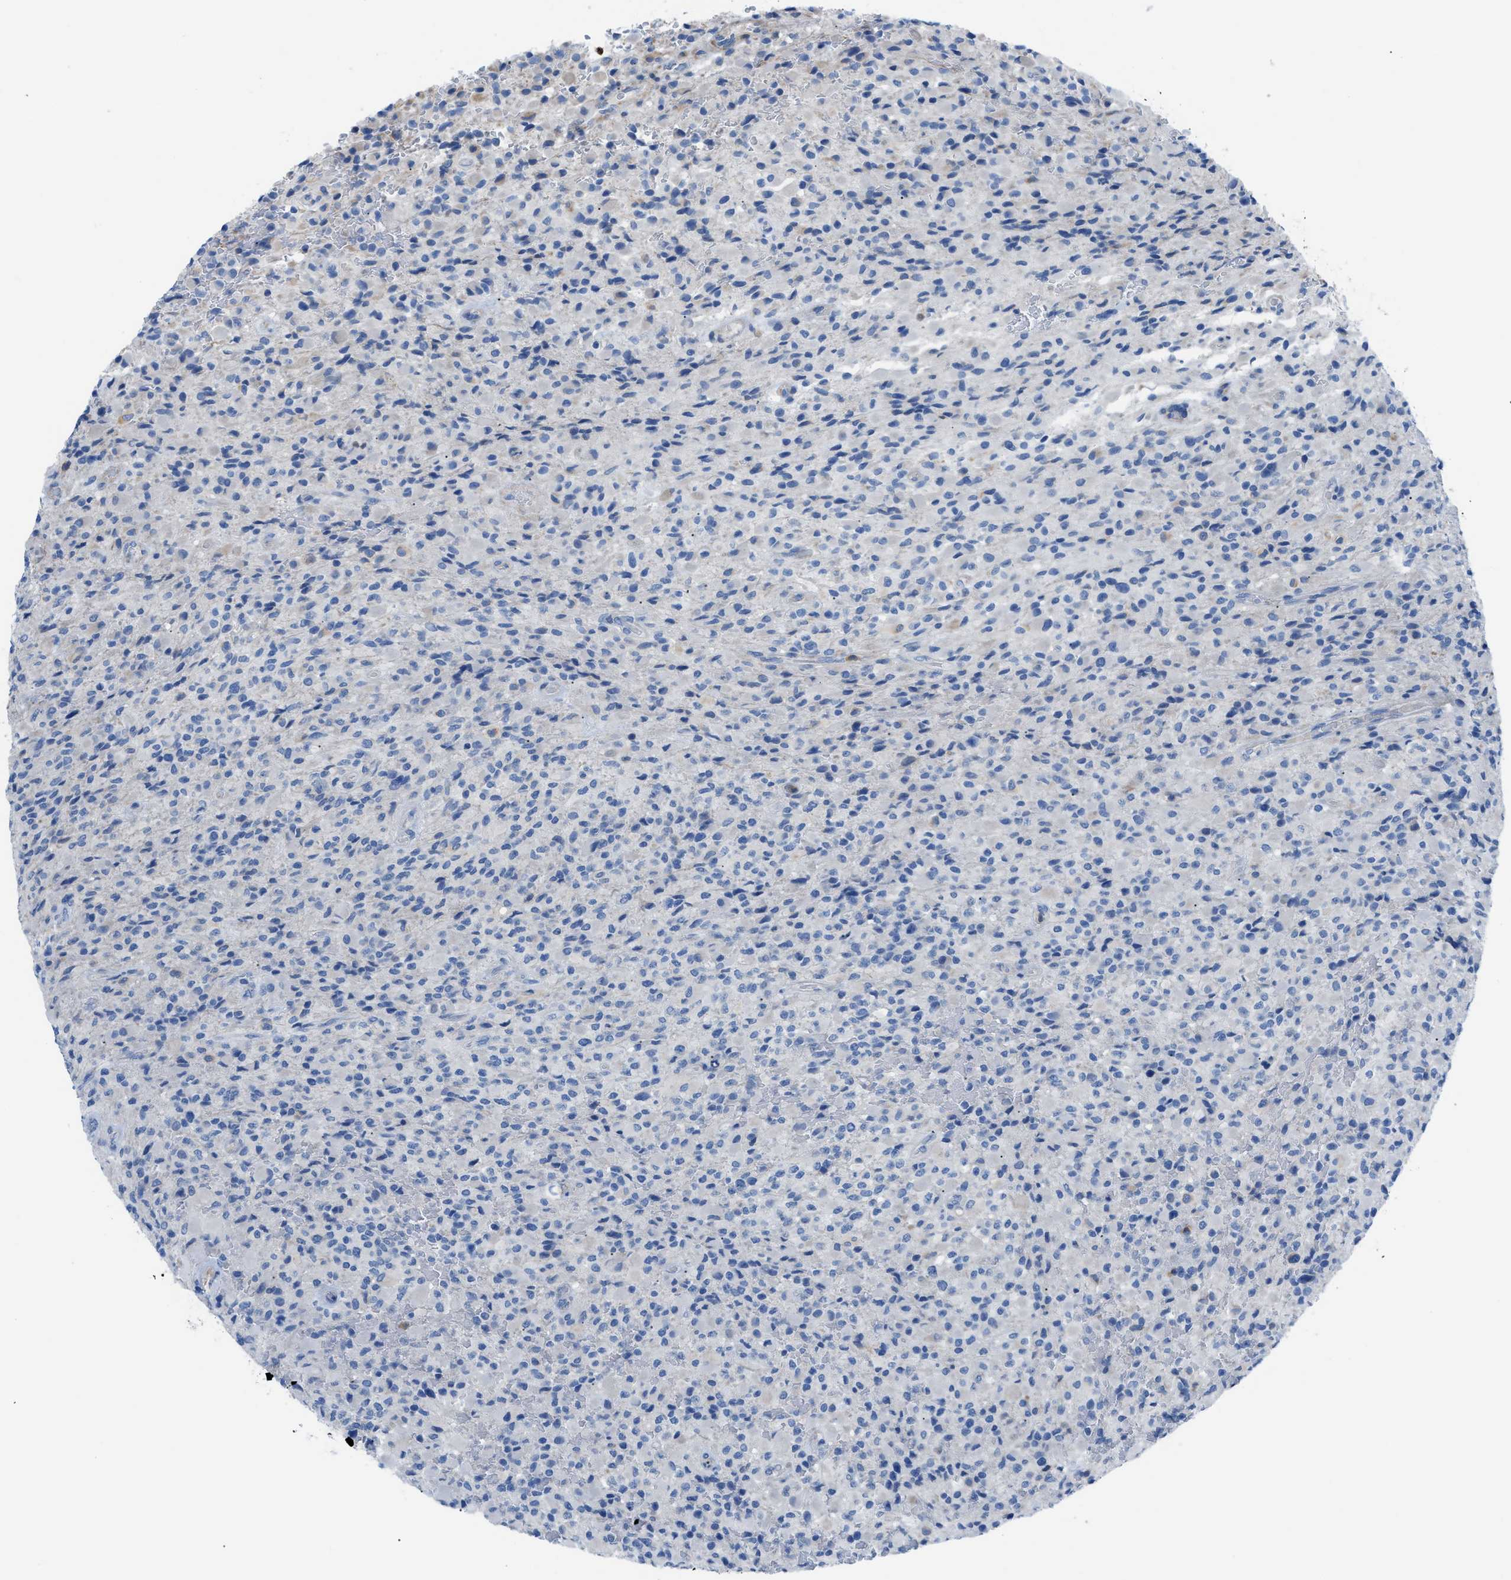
{"staining": {"intensity": "negative", "quantity": "none", "location": "none"}, "tissue": "glioma", "cell_type": "Tumor cells", "image_type": "cancer", "snomed": [{"axis": "morphology", "description": "Glioma, malignant, High grade"}, {"axis": "topography", "description": "Brain"}], "caption": "Glioma was stained to show a protein in brown. There is no significant staining in tumor cells. The staining is performed using DAB brown chromogen with nuclei counter-stained in using hematoxylin.", "gene": "ITPR1", "patient": {"sex": "male", "age": 71}}